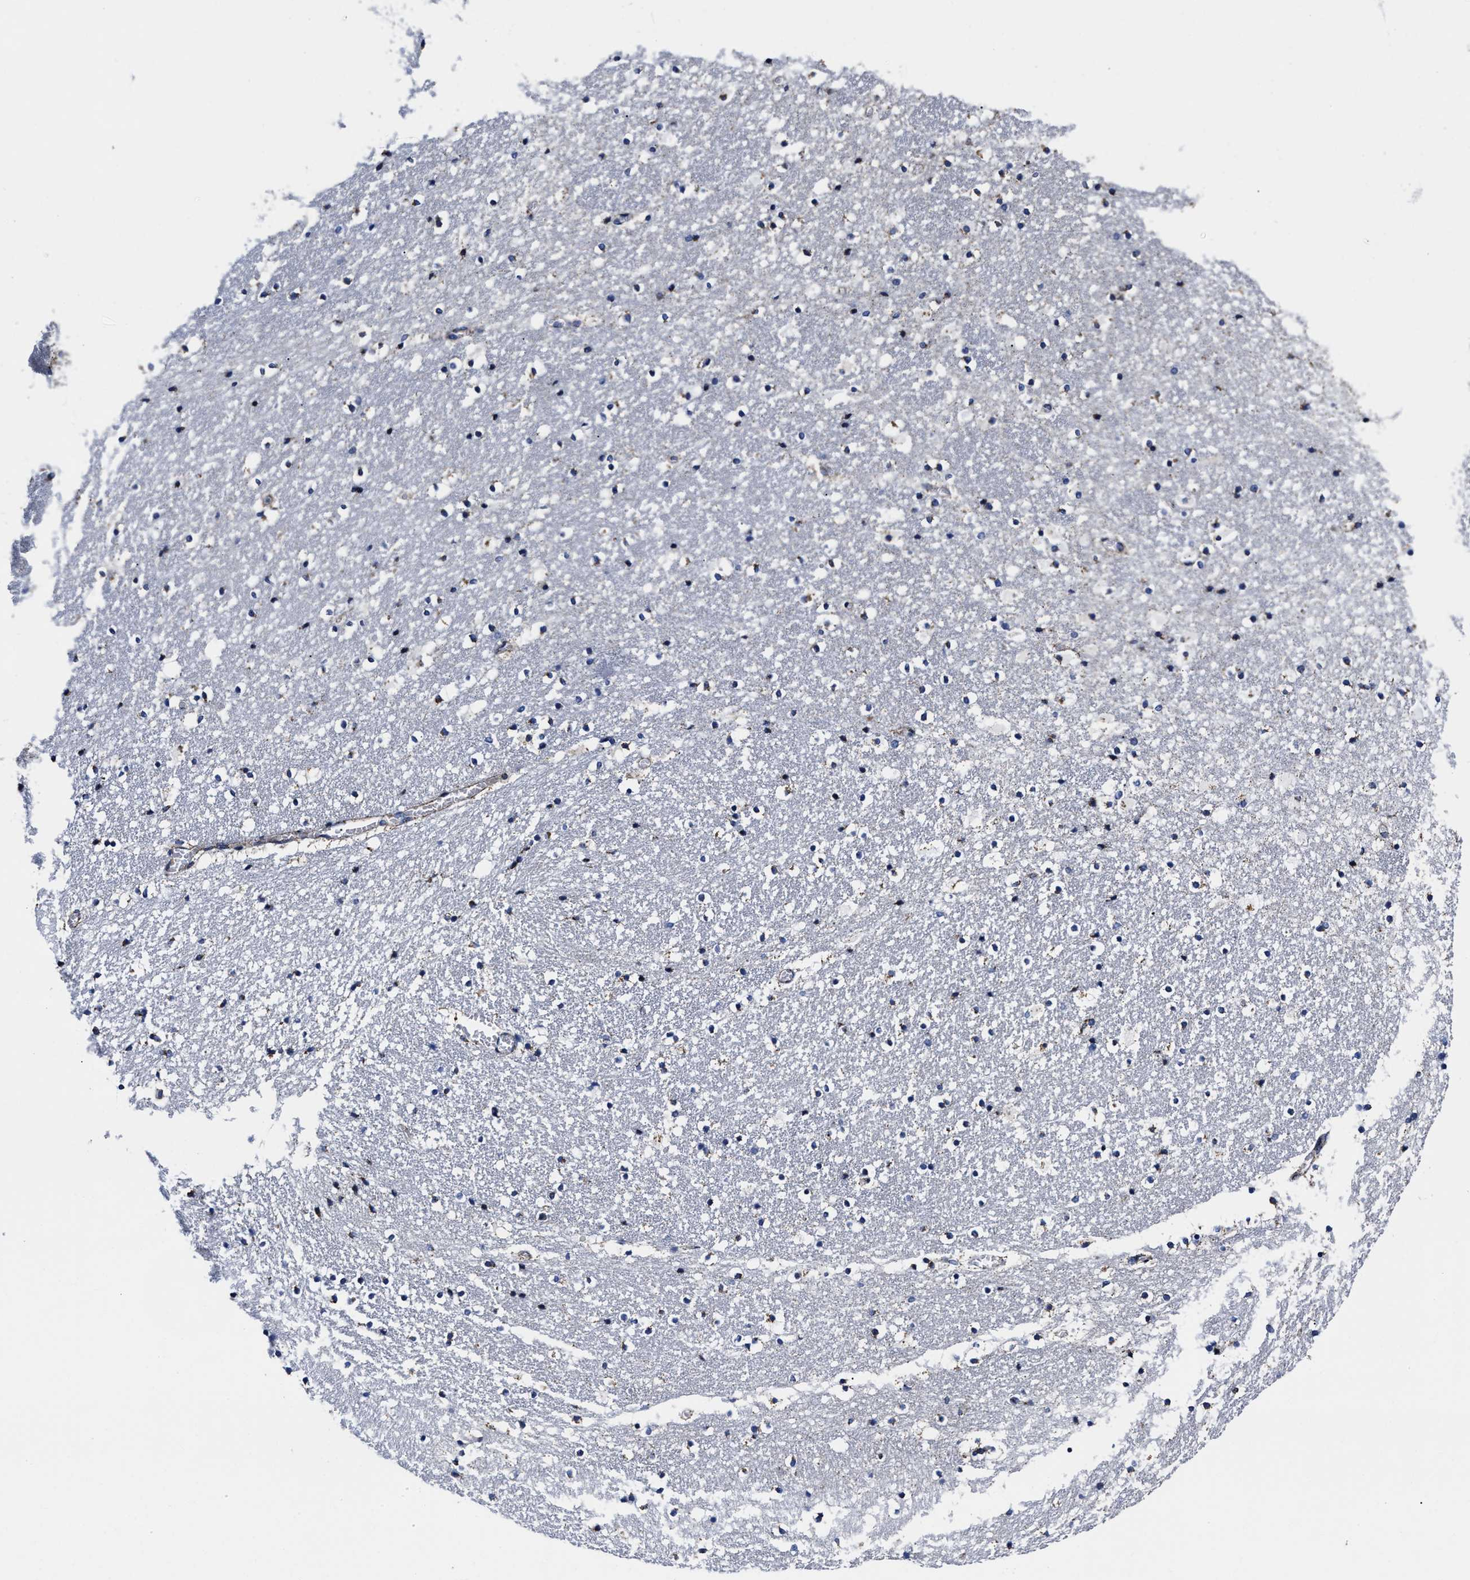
{"staining": {"intensity": "weak", "quantity": "<25%", "location": "cytoplasmic/membranous"}, "tissue": "caudate", "cell_type": "Glial cells", "image_type": "normal", "snomed": [{"axis": "morphology", "description": "Normal tissue, NOS"}, {"axis": "topography", "description": "Lateral ventricle wall"}], "caption": "Immunohistochemistry of unremarkable caudate exhibits no expression in glial cells.", "gene": "HINT2", "patient": {"sex": "male", "age": 45}}